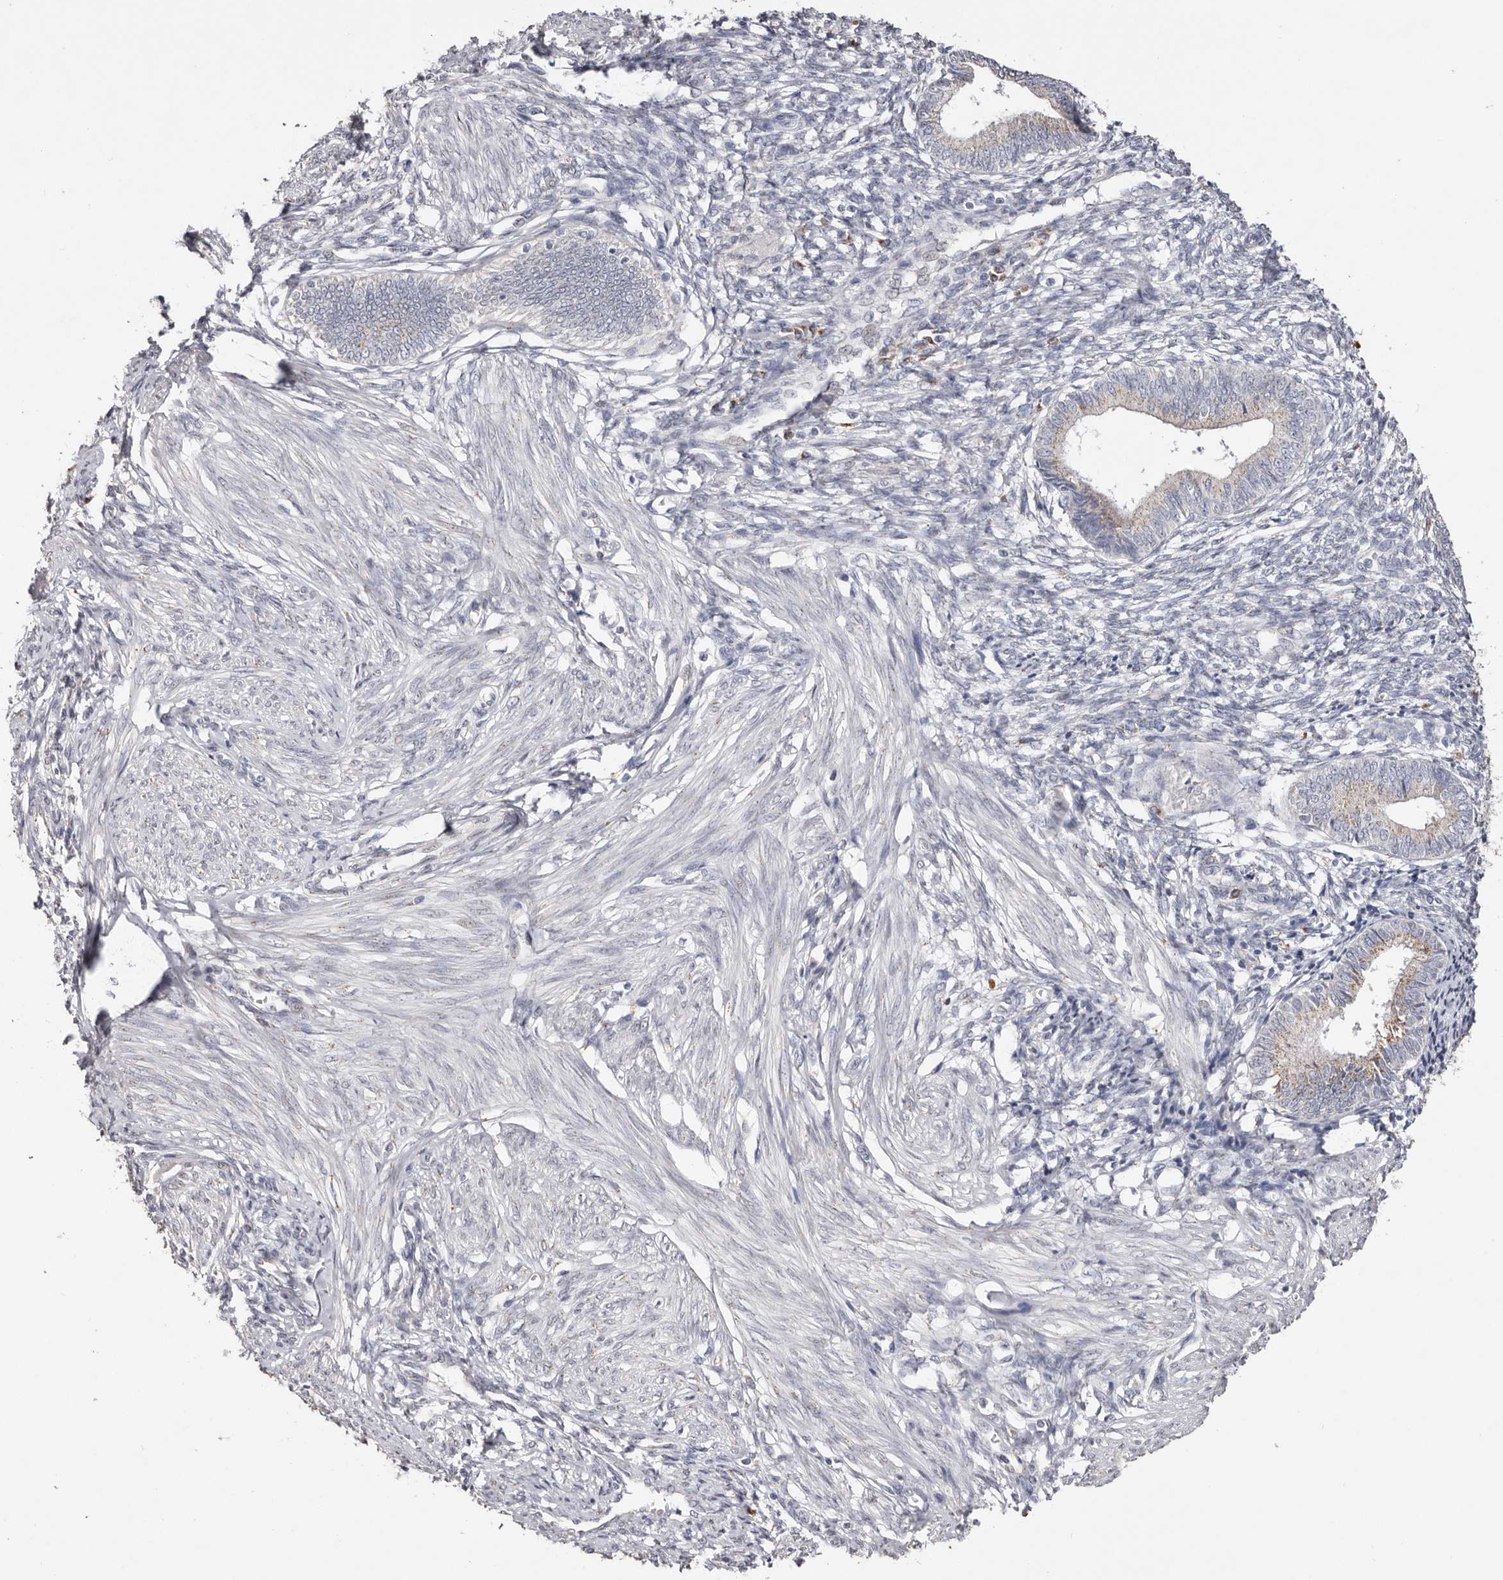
{"staining": {"intensity": "negative", "quantity": "none", "location": "none"}, "tissue": "endometrium", "cell_type": "Cells in endometrial stroma", "image_type": "normal", "snomed": [{"axis": "morphology", "description": "Normal tissue, NOS"}, {"axis": "topography", "description": "Endometrium"}], "caption": "The IHC histopathology image has no significant staining in cells in endometrial stroma of endometrium.", "gene": "LGALS7B", "patient": {"sex": "female", "age": 46}}